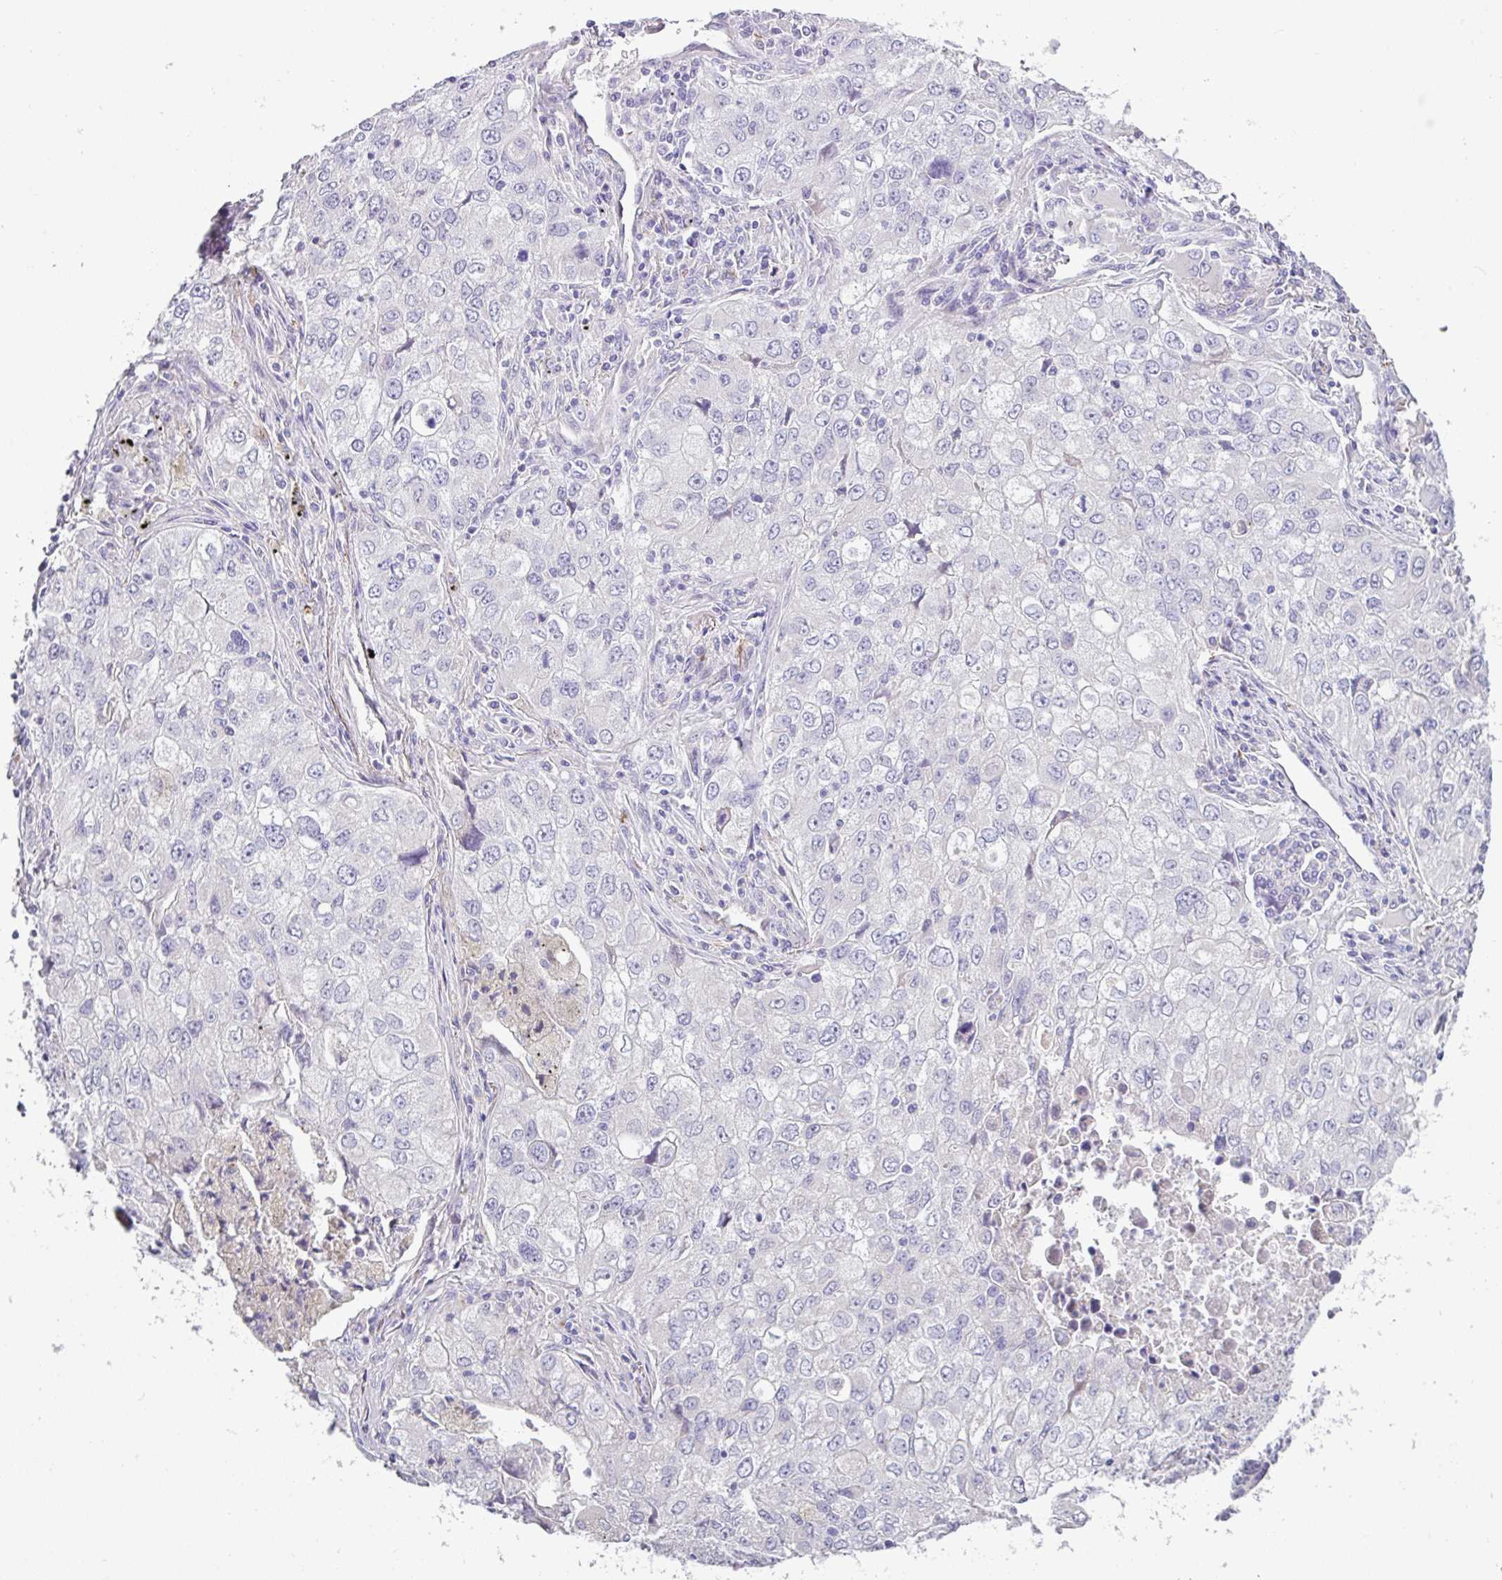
{"staining": {"intensity": "negative", "quantity": "none", "location": "none"}, "tissue": "lung cancer", "cell_type": "Tumor cells", "image_type": "cancer", "snomed": [{"axis": "morphology", "description": "Adenocarcinoma, NOS"}, {"axis": "morphology", "description": "Adenocarcinoma, metastatic, NOS"}, {"axis": "topography", "description": "Lymph node"}, {"axis": "topography", "description": "Lung"}], "caption": "Tumor cells are negative for protein expression in human adenocarcinoma (lung).", "gene": "RGS16", "patient": {"sex": "female", "age": 42}}